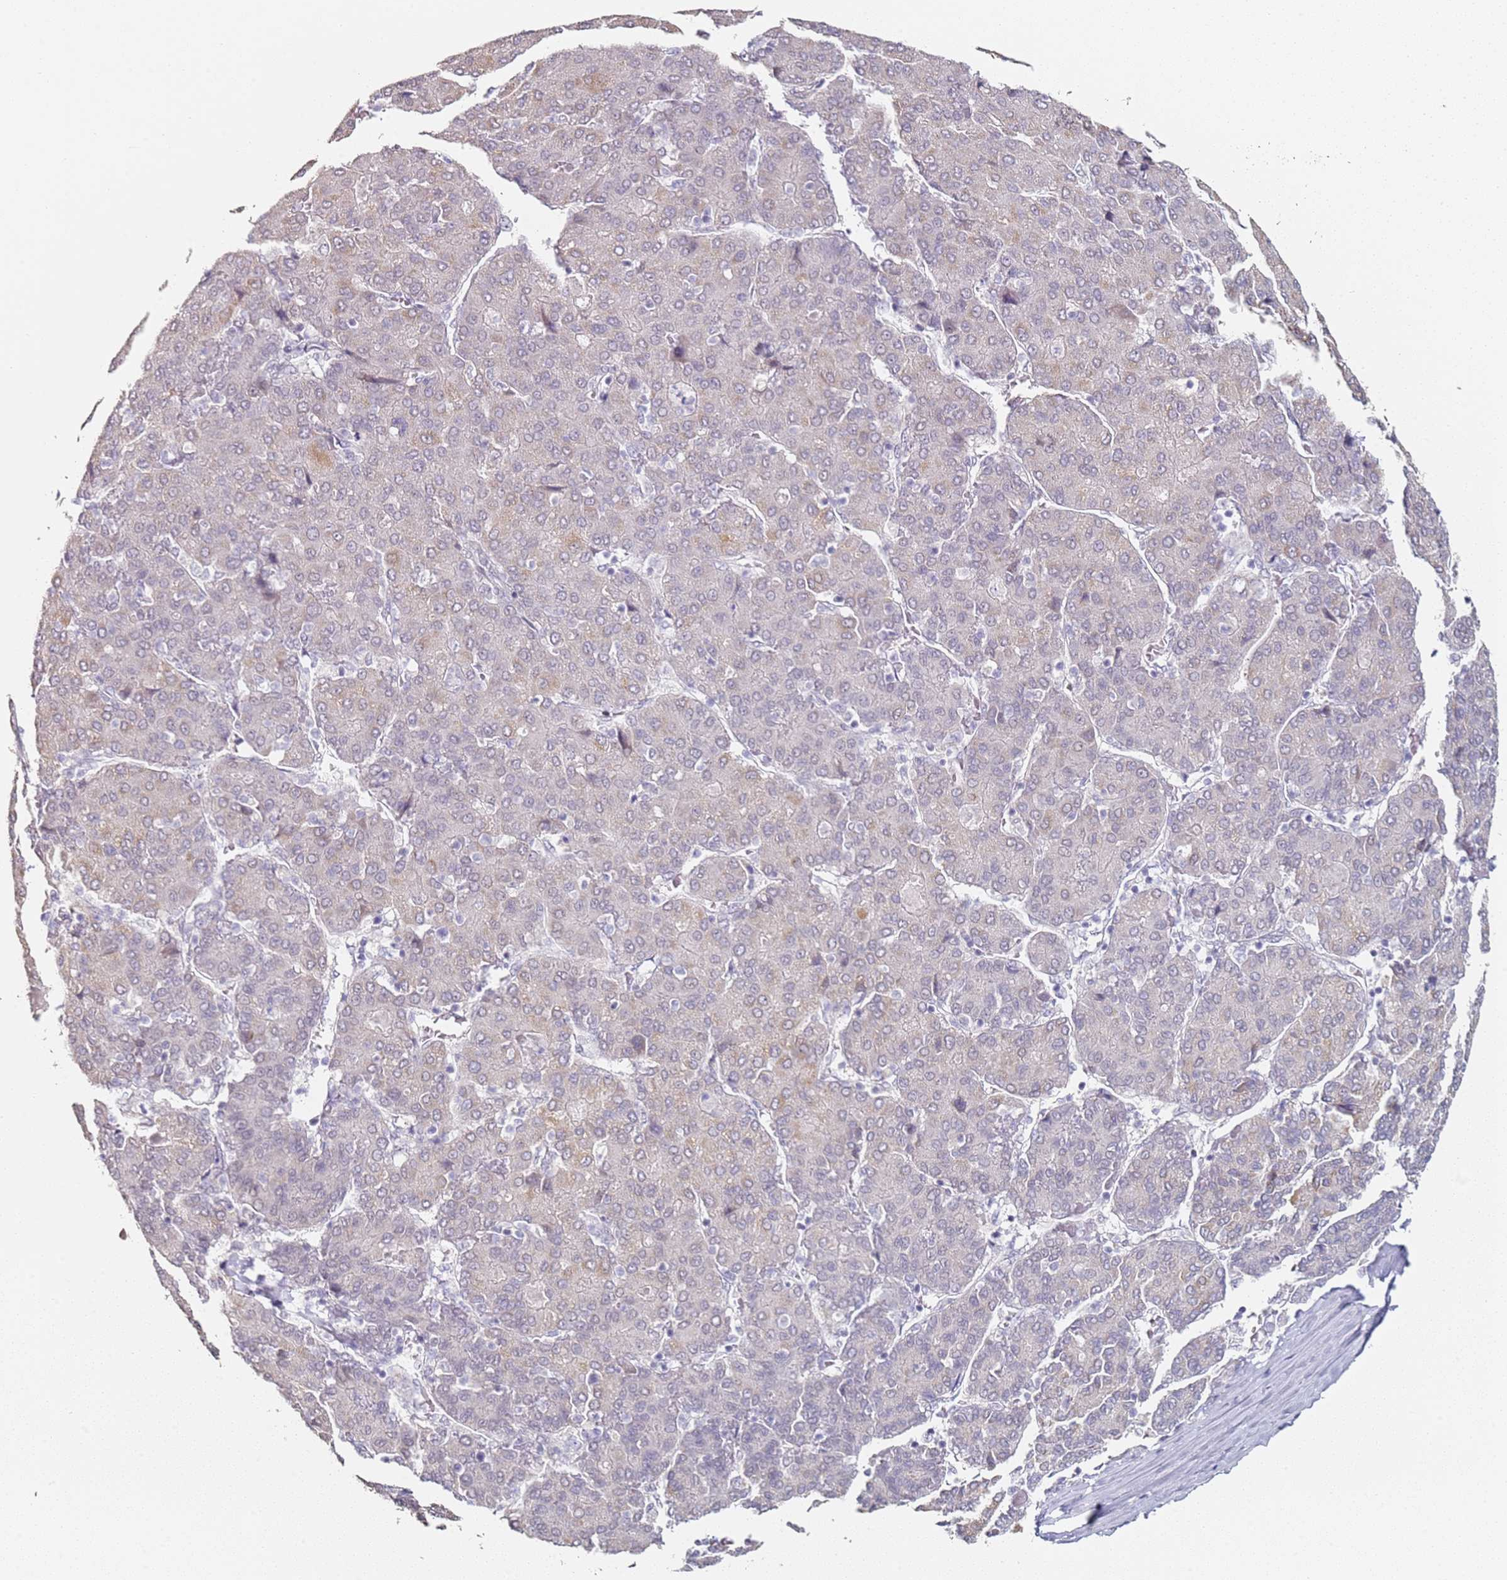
{"staining": {"intensity": "moderate", "quantity": "<25%", "location": "cytoplasmic/membranous"}, "tissue": "liver cancer", "cell_type": "Tumor cells", "image_type": "cancer", "snomed": [{"axis": "morphology", "description": "Carcinoma, Hepatocellular, NOS"}, {"axis": "topography", "description": "Liver"}], "caption": "Human hepatocellular carcinoma (liver) stained with a protein marker displays moderate staining in tumor cells.", "gene": "DNAH11", "patient": {"sex": "male", "age": 65}}